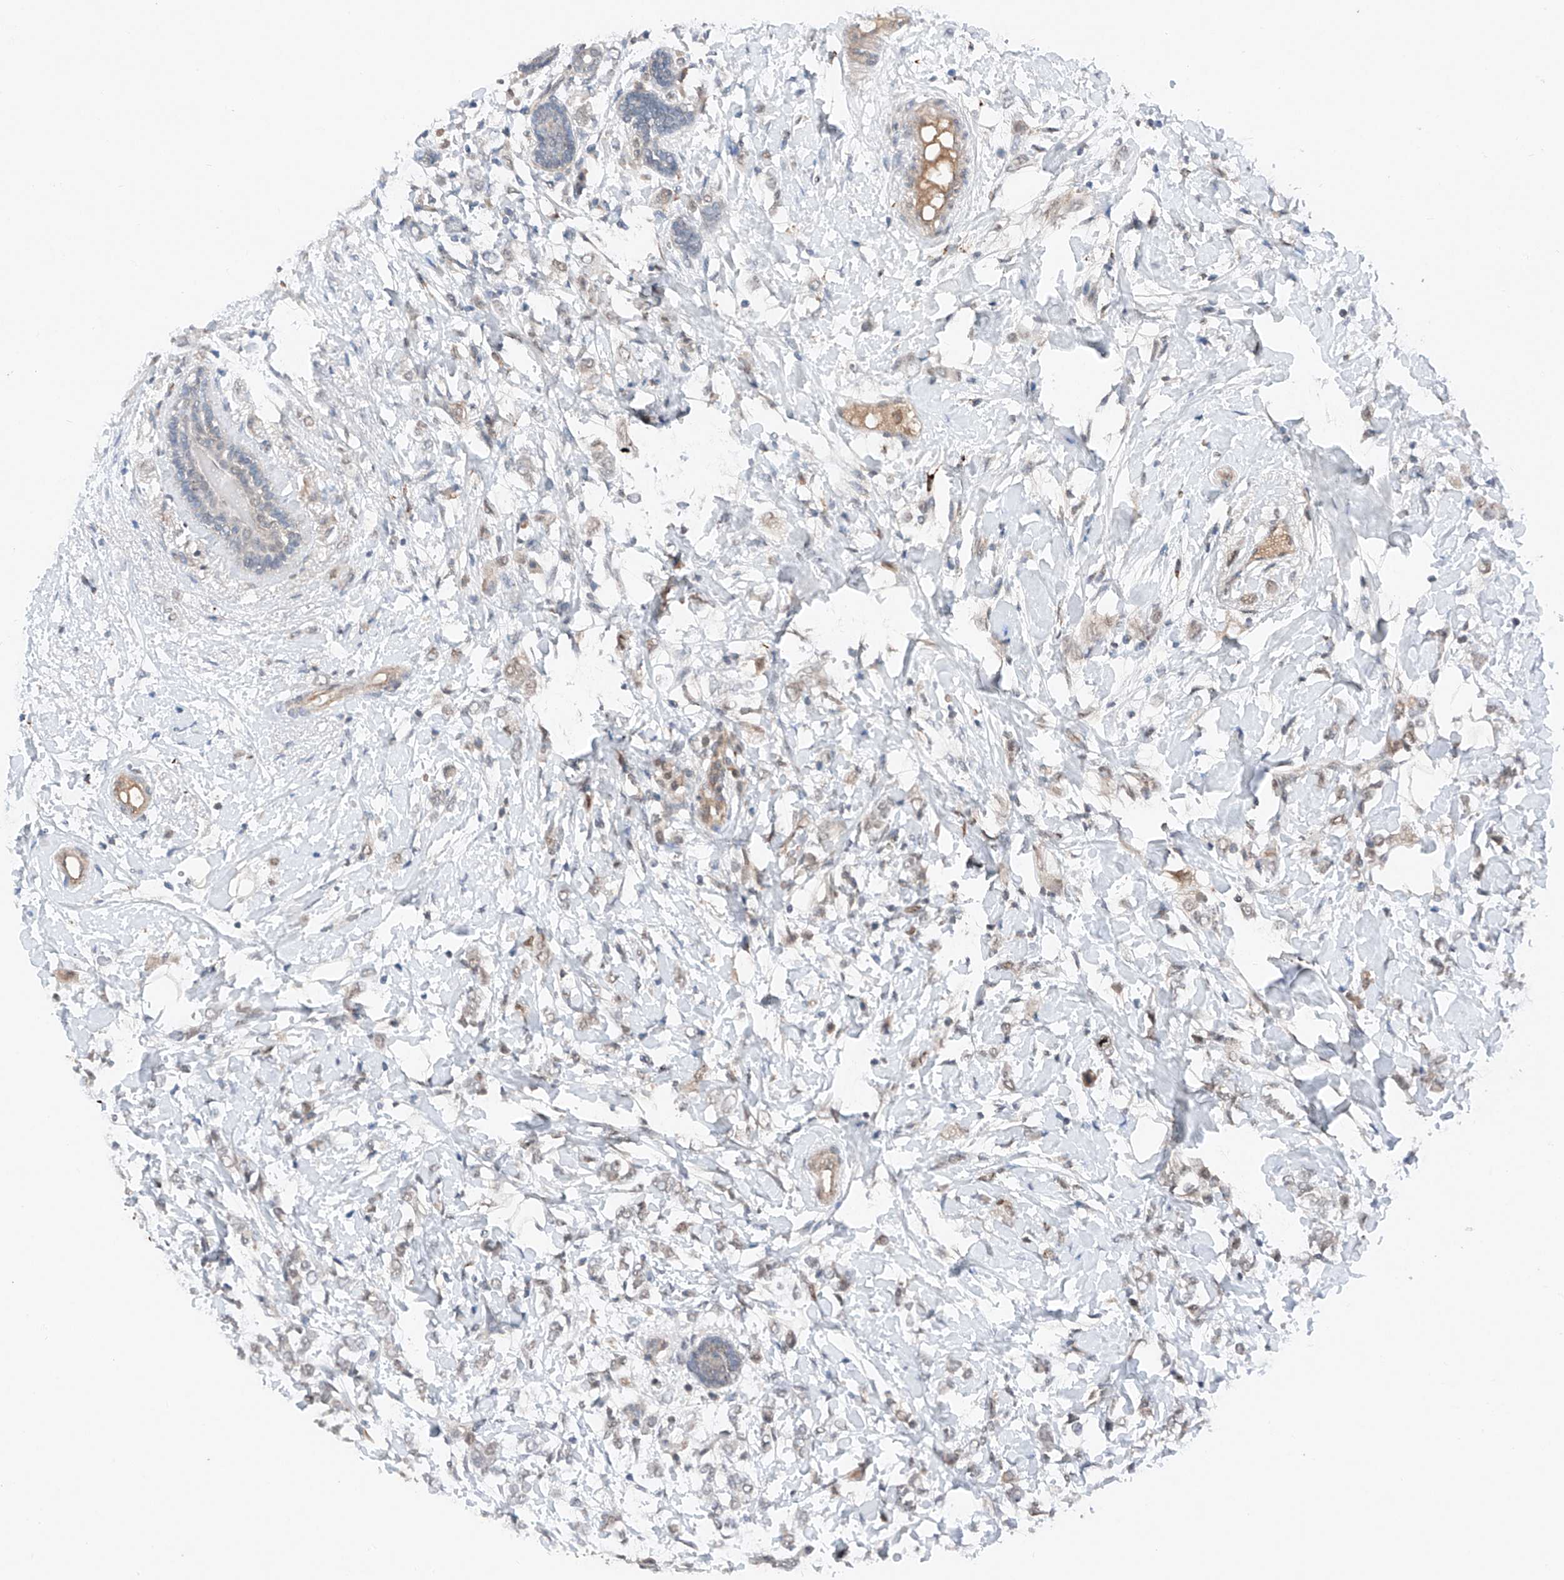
{"staining": {"intensity": "weak", "quantity": "25%-75%", "location": "nuclear"}, "tissue": "breast cancer", "cell_type": "Tumor cells", "image_type": "cancer", "snomed": [{"axis": "morphology", "description": "Normal tissue, NOS"}, {"axis": "morphology", "description": "Lobular carcinoma"}, {"axis": "topography", "description": "Breast"}], "caption": "Breast cancer was stained to show a protein in brown. There is low levels of weak nuclear staining in approximately 25%-75% of tumor cells.", "gene": "TBX4", "patient": {"sex": "female", "age": 47}}